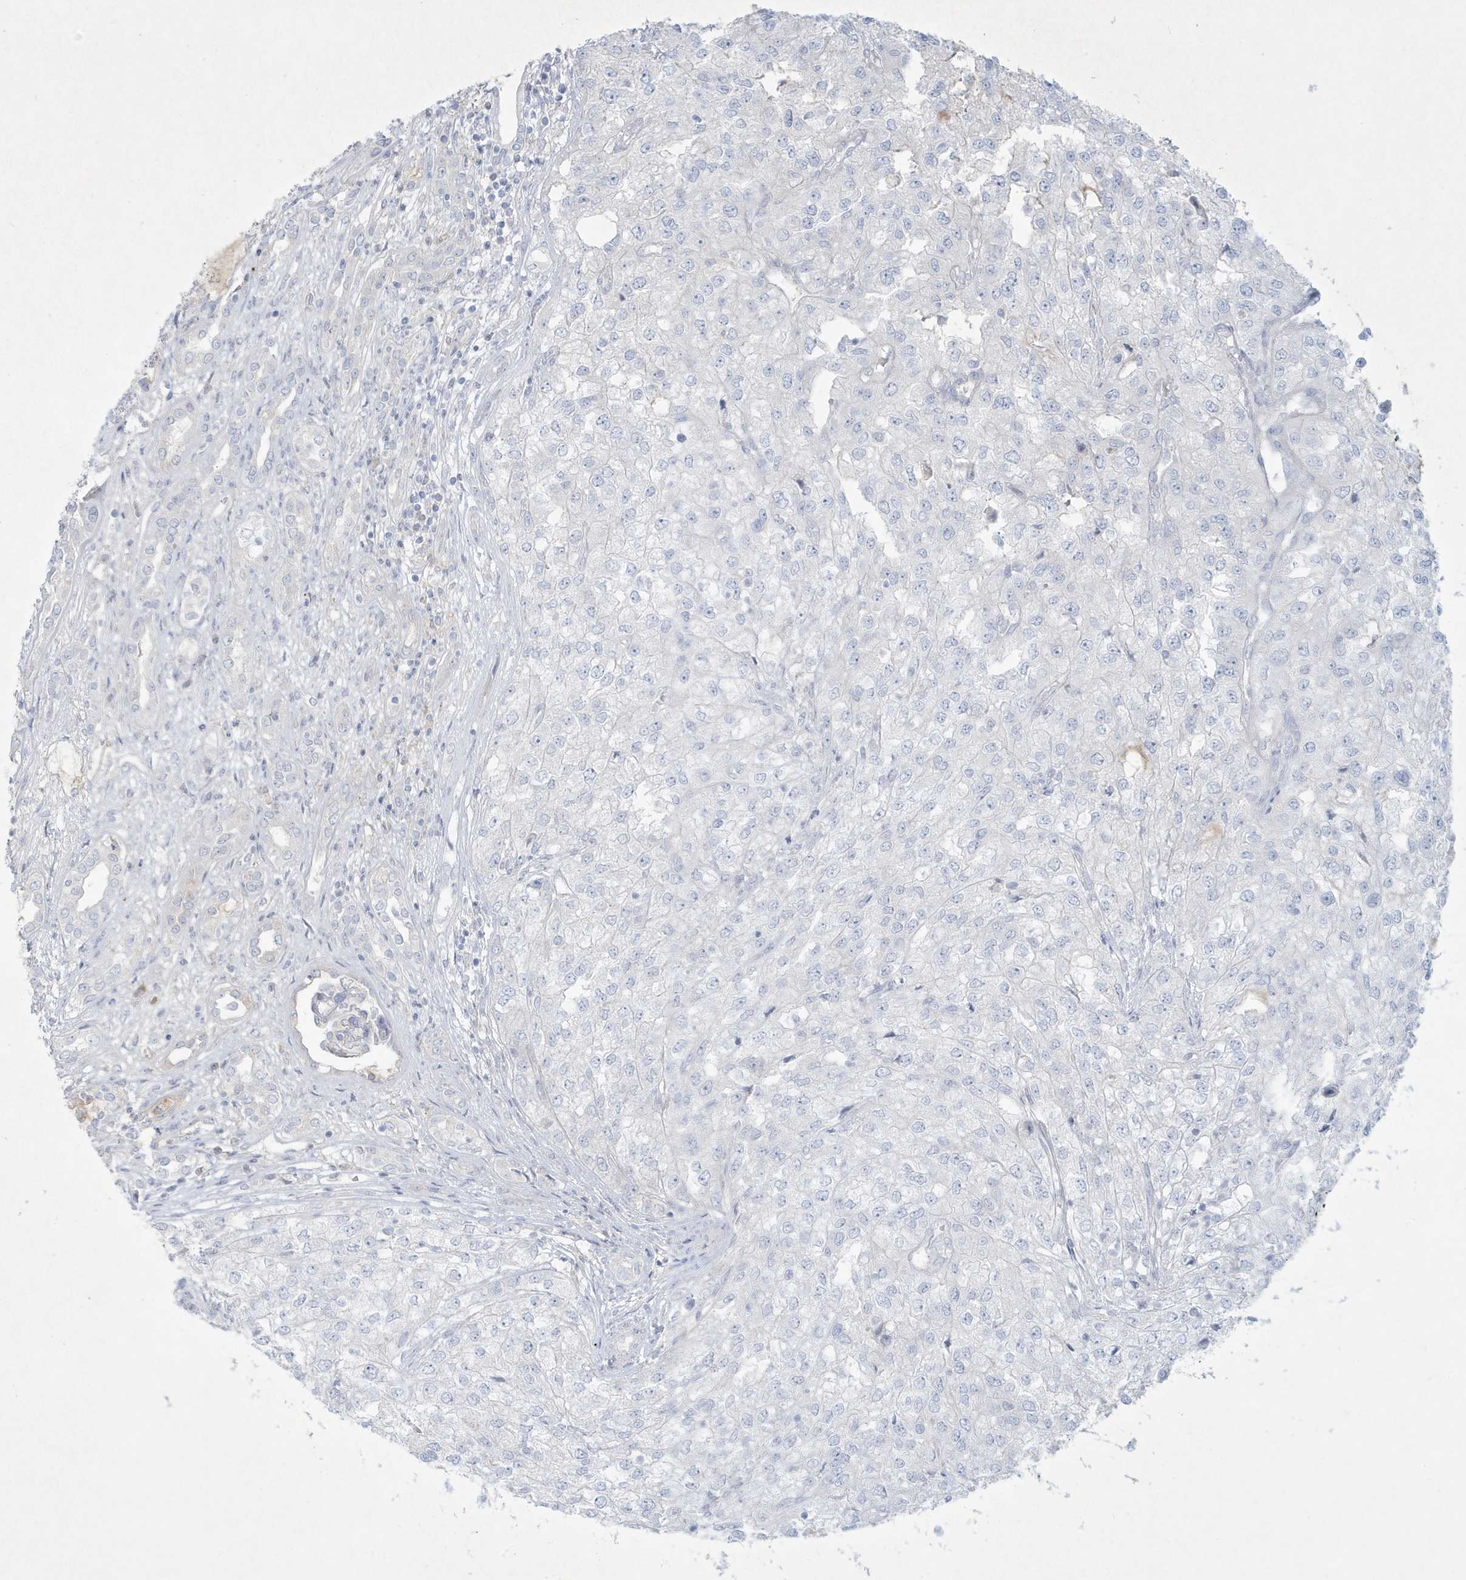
{"staining": {"intensity": "negative", "quantity": "none", "location": "none"}, "tissue": "renal cancer", "cell_type": "Tumor cells", "image_type": "cancer", "snomed": [{"axis": "morphology", "description": "Adenocarcinoma, NOS"}, {"axis": "topography", "description": "Kidney"}], "caption": "A histopathology image of human renal cancer (adenocarcinoma) is negative for staining in tumor cells. The staining was performed using DAB to visualize the protein expression in brown, while the nuclei were stained in blue with hematoxylin (Magnification: 20x).", "gene": "CCDC24", "patient": {"sex": "female", "age": 54}}